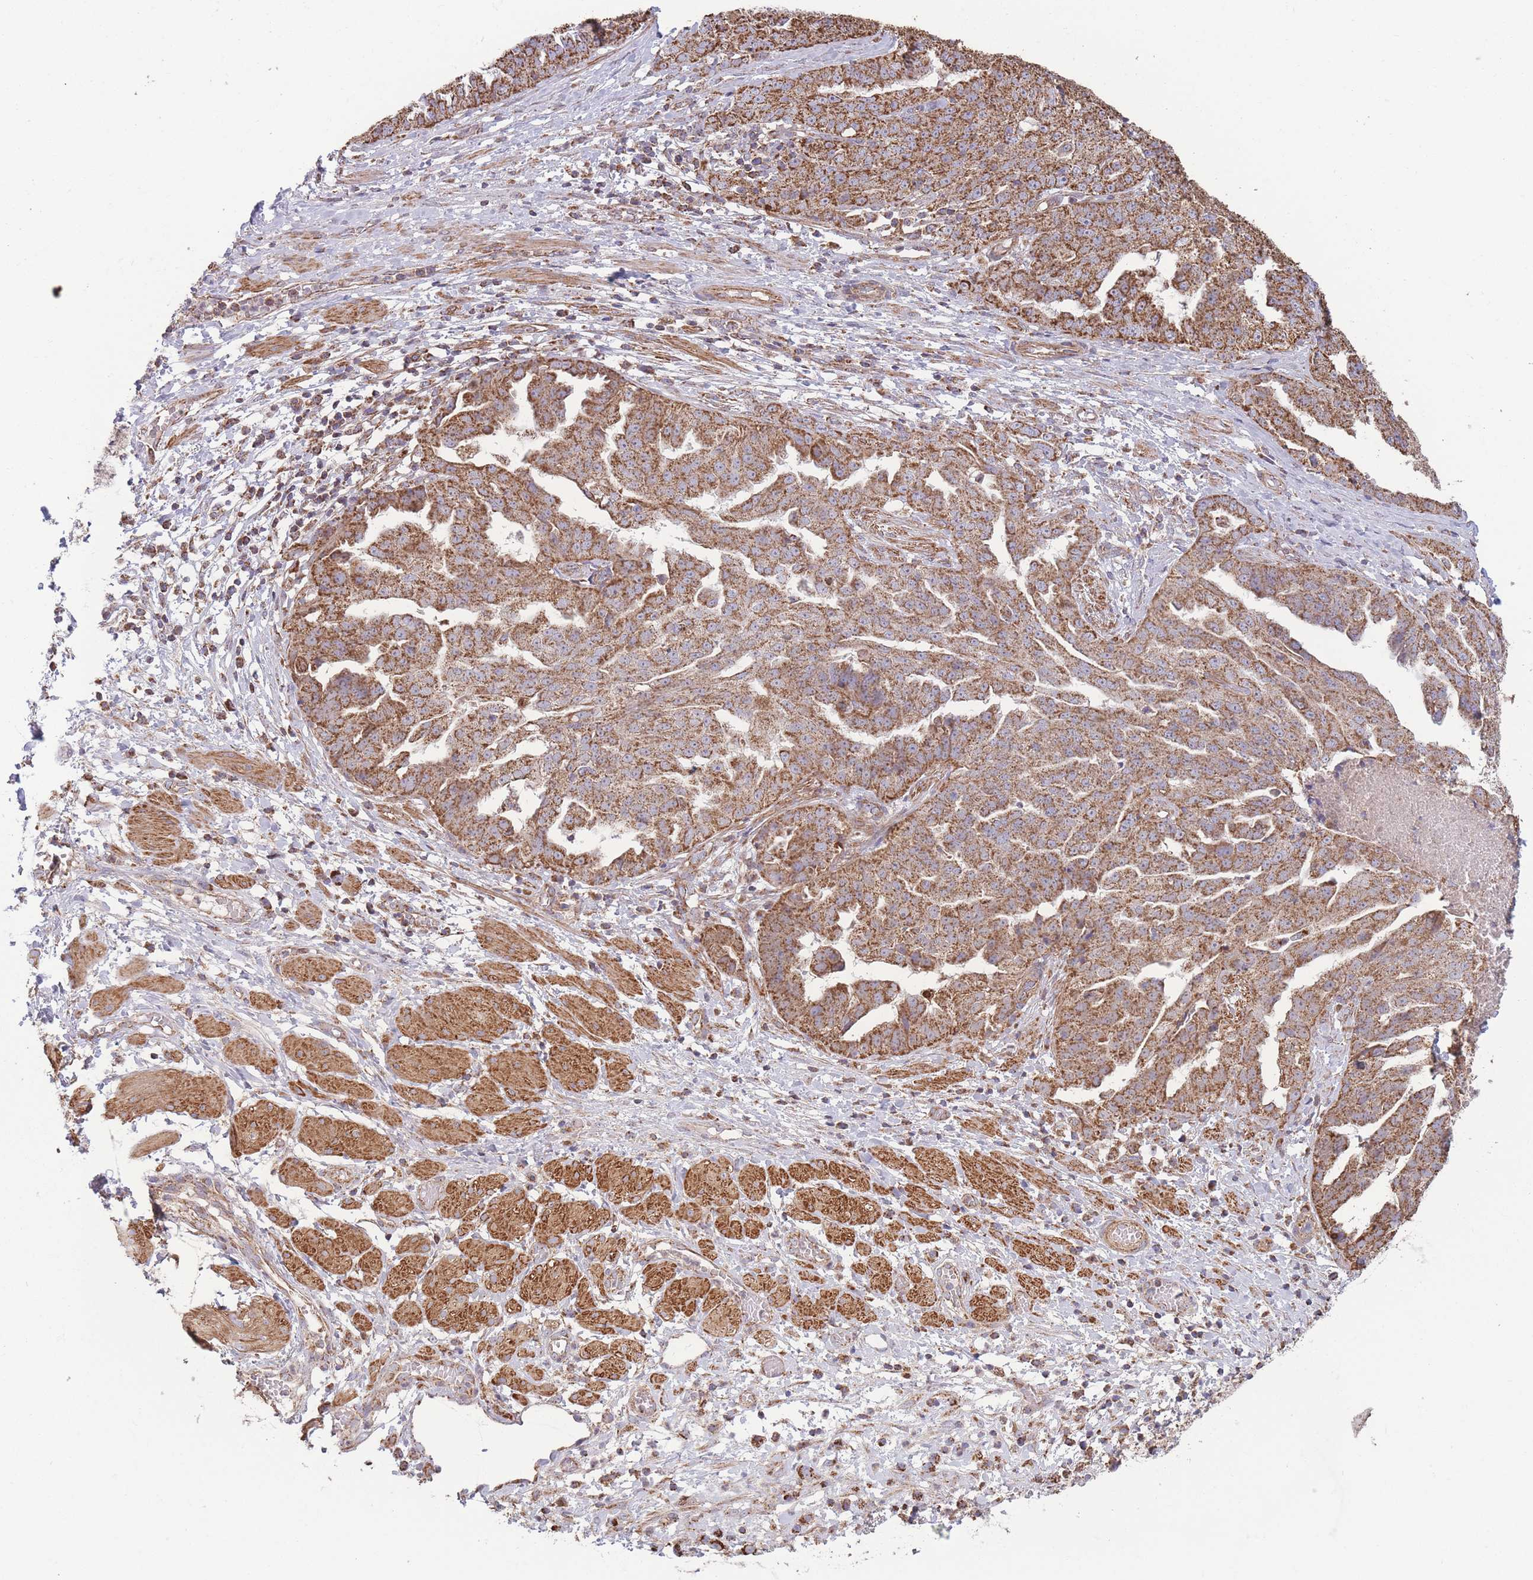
{"staining": {"intensity": "strong", "quantity": ">75%", "location": "cytoplasmic/membranous"}, "tissue": "ovarian cancer", "cell_type": "Tumor cells", "image_type": "cancer", "snomed": [{"axis": "morphology", "description": "Cystadenocarcinoma, serous, NOS"}, {"axis": "topography", "description": "Ovary"}], "caption": "Ovarian cancer stained for a protein demonstrates strong cytoplasmic/membranous positivity in tumor cells. The staining was performed using DAB to visualize the protein expression in brown, while the nuclei were stained in blue with hematoxylin (Magnification: 20x).", "gene": "KIF16B", "patient": {"sex": "female", "age": 58}}